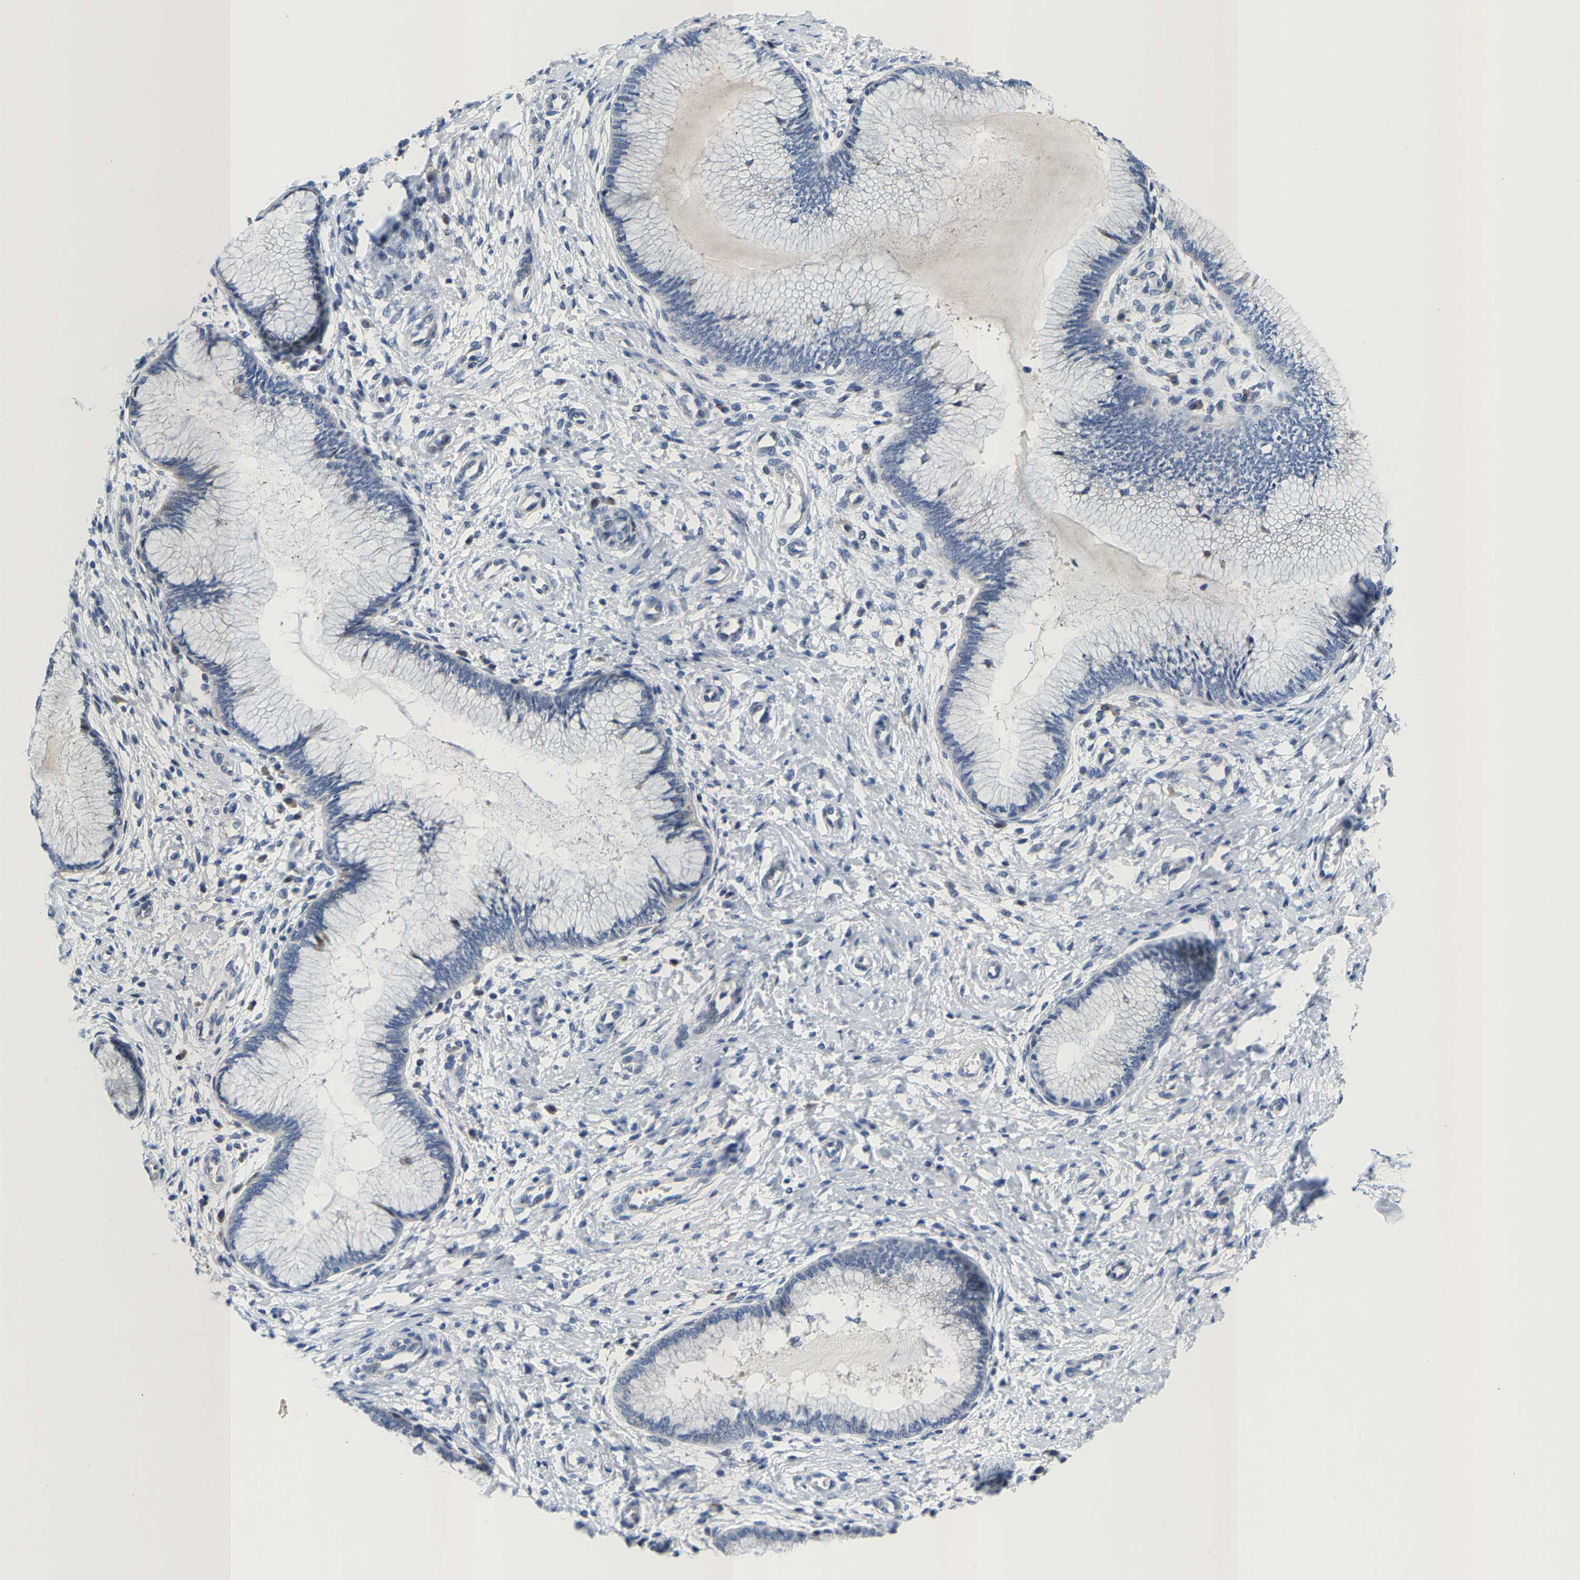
{"staining": {"intensity": "negative", "quantity": "none", "location": "none"}, "tissue": "cervix", "cell_type": "Glandular cells", "image_type": "normal", "snomed": [{"axis": "morphology", "description": "Normal tissue, NOS"}, {"axis": "topography", "description": "Cervix"}], "caption": "This photomicrograph is of unremarkable cervix stained with immunohistochemistry (IHC) to label a protein in brown with the nuclei are counter-stained blue. There is no staining in glandular cells.", "gene": "KLHL1", "patient": {"sex": "female", "age": 55}}